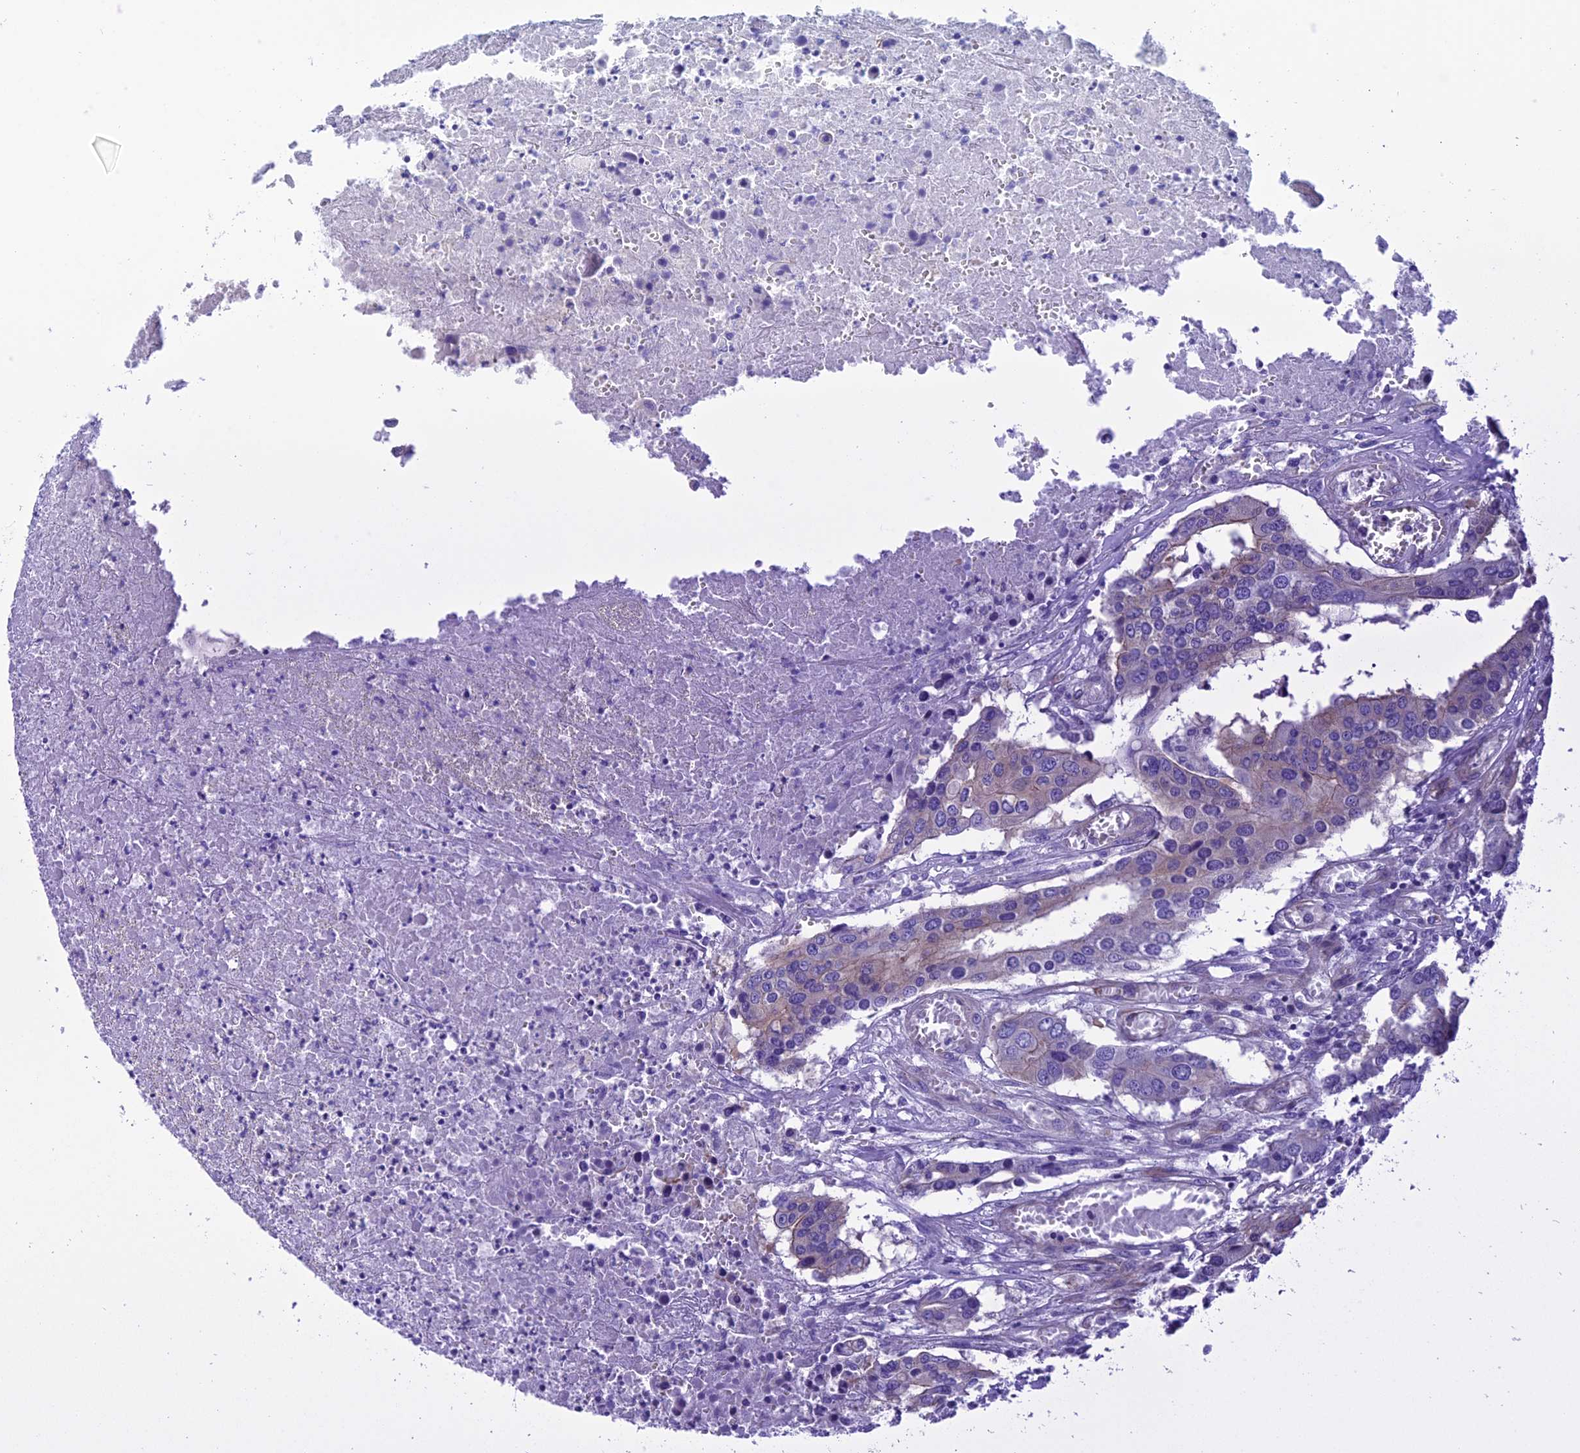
{"staining": {"intensity": "weak", "quantity": "<25%", "location": "cytoplasmic/membranous"}, "tissue": "colorectal cancer", "cell_type": "Tumor cells", "image_type": "cancer", "snomed": [{"axis": "morphology", "description": "Adenocarcinoma, NOS"}, {"axis": "topography", "description": "Colon"}], "caption": "Colorectal adenocarcinoma was stained to show a protein in brown. There is no significant expression in tumor cells.", "gene": "PPFIA3", "patient": {"sex": "male", "age": 77}}